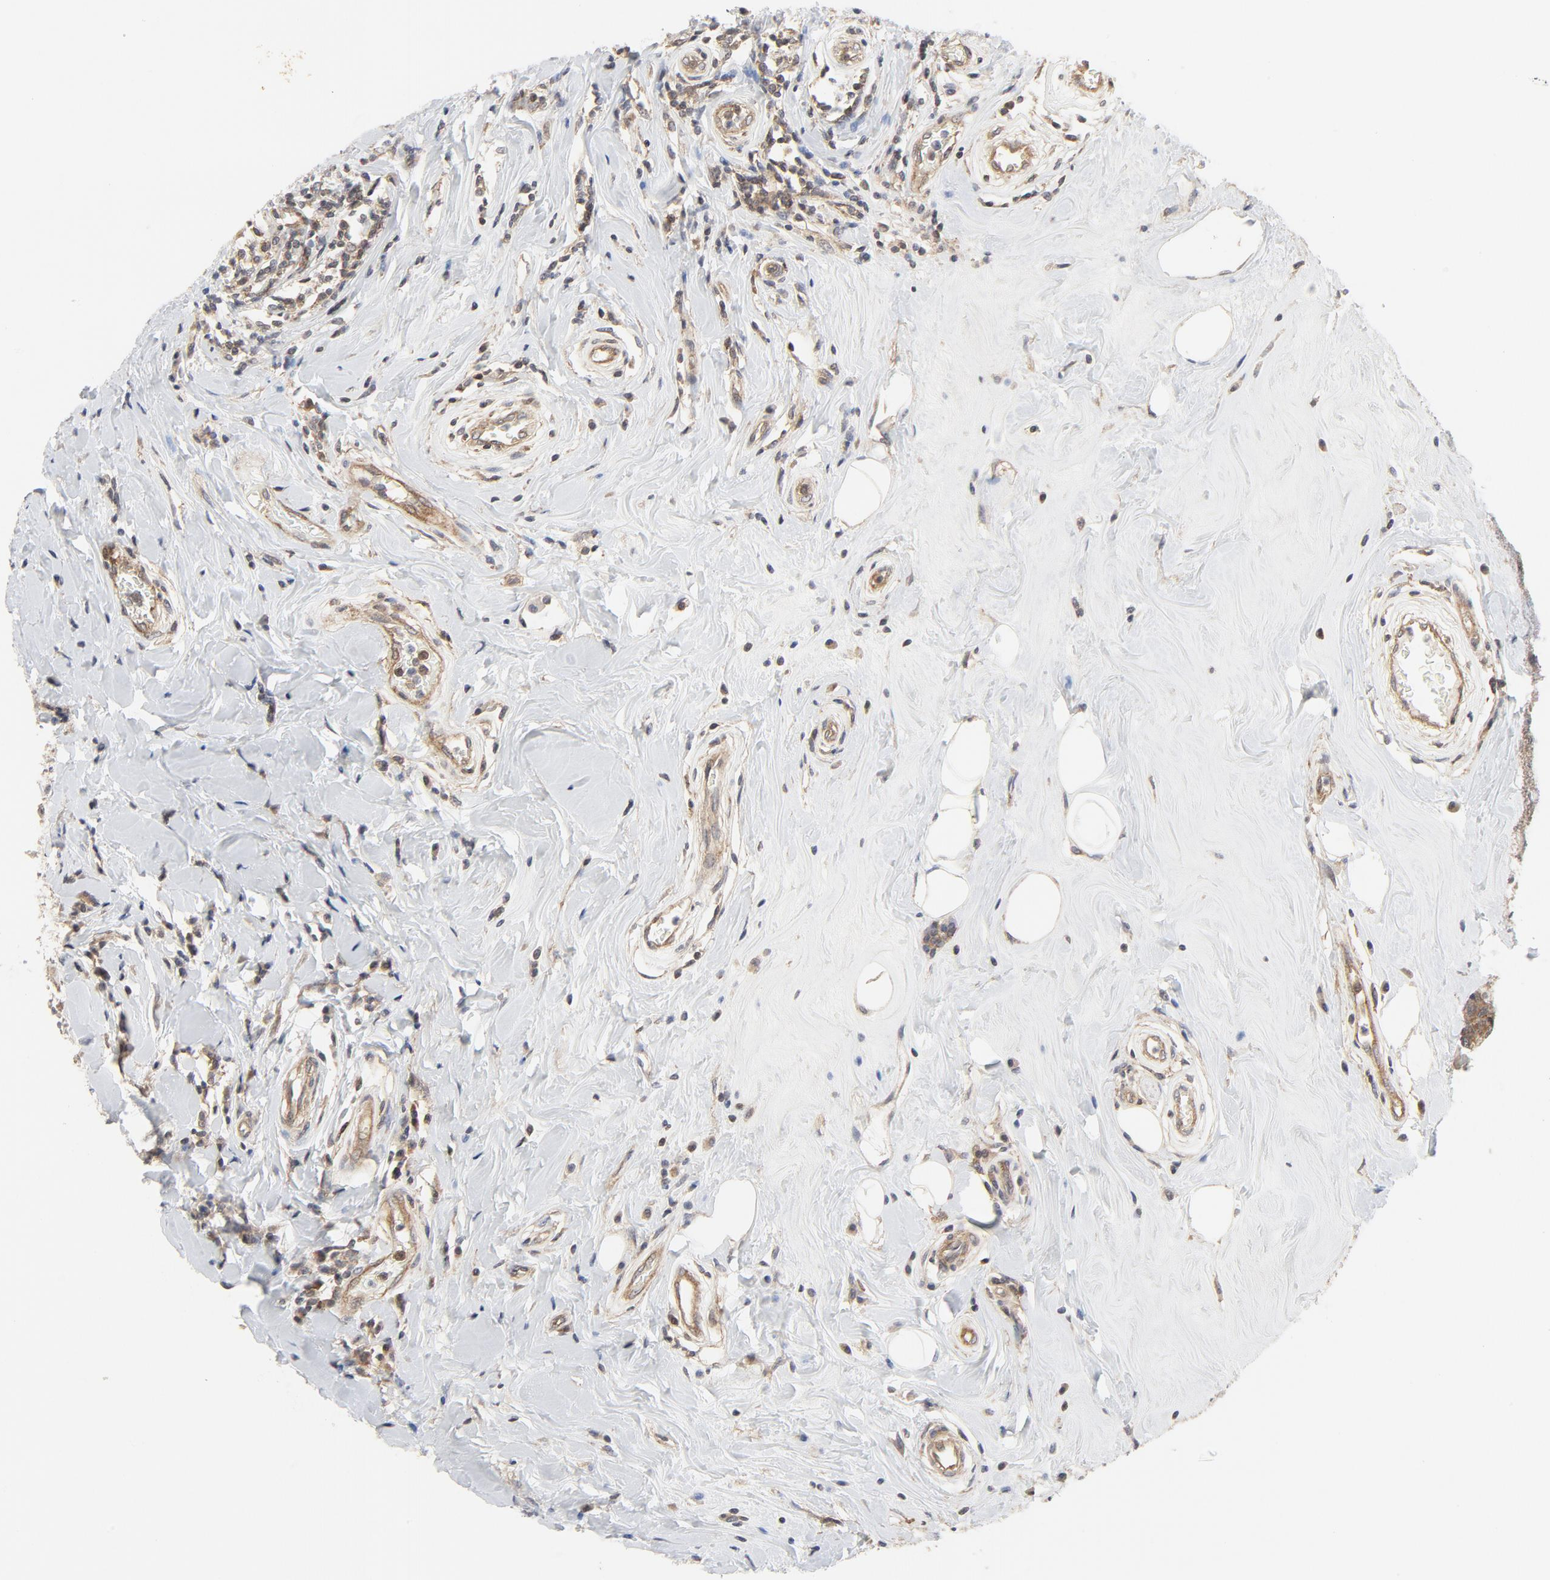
{"staining": {"intensity": "weak", "quantity": ">75%", "location": "cytoplasmic/membranous,nuclear"}, "tissue": "breast cancer", "cell_type": "Tumor cells", "image_type": "cancer", "snomed": [{"axis": "morphology", "description": "Duct carcinoma"}, {"axis": "topography", "description": "Breast"}], "caption": "Breast invasive ductal carcinoma was stained to show a protein in brown. There is low levels of weak cytoplasmic/membranous and nuclear expression in about >75% of tumor cells. Using DAB (3,3'-diaminobenzidine) (brown) and hematoxylin (blue) stains, captured at high magnification using brightfield microscopy.", "gene": "MAP2K7", "patient": {"sex": "female", "age": 27}}